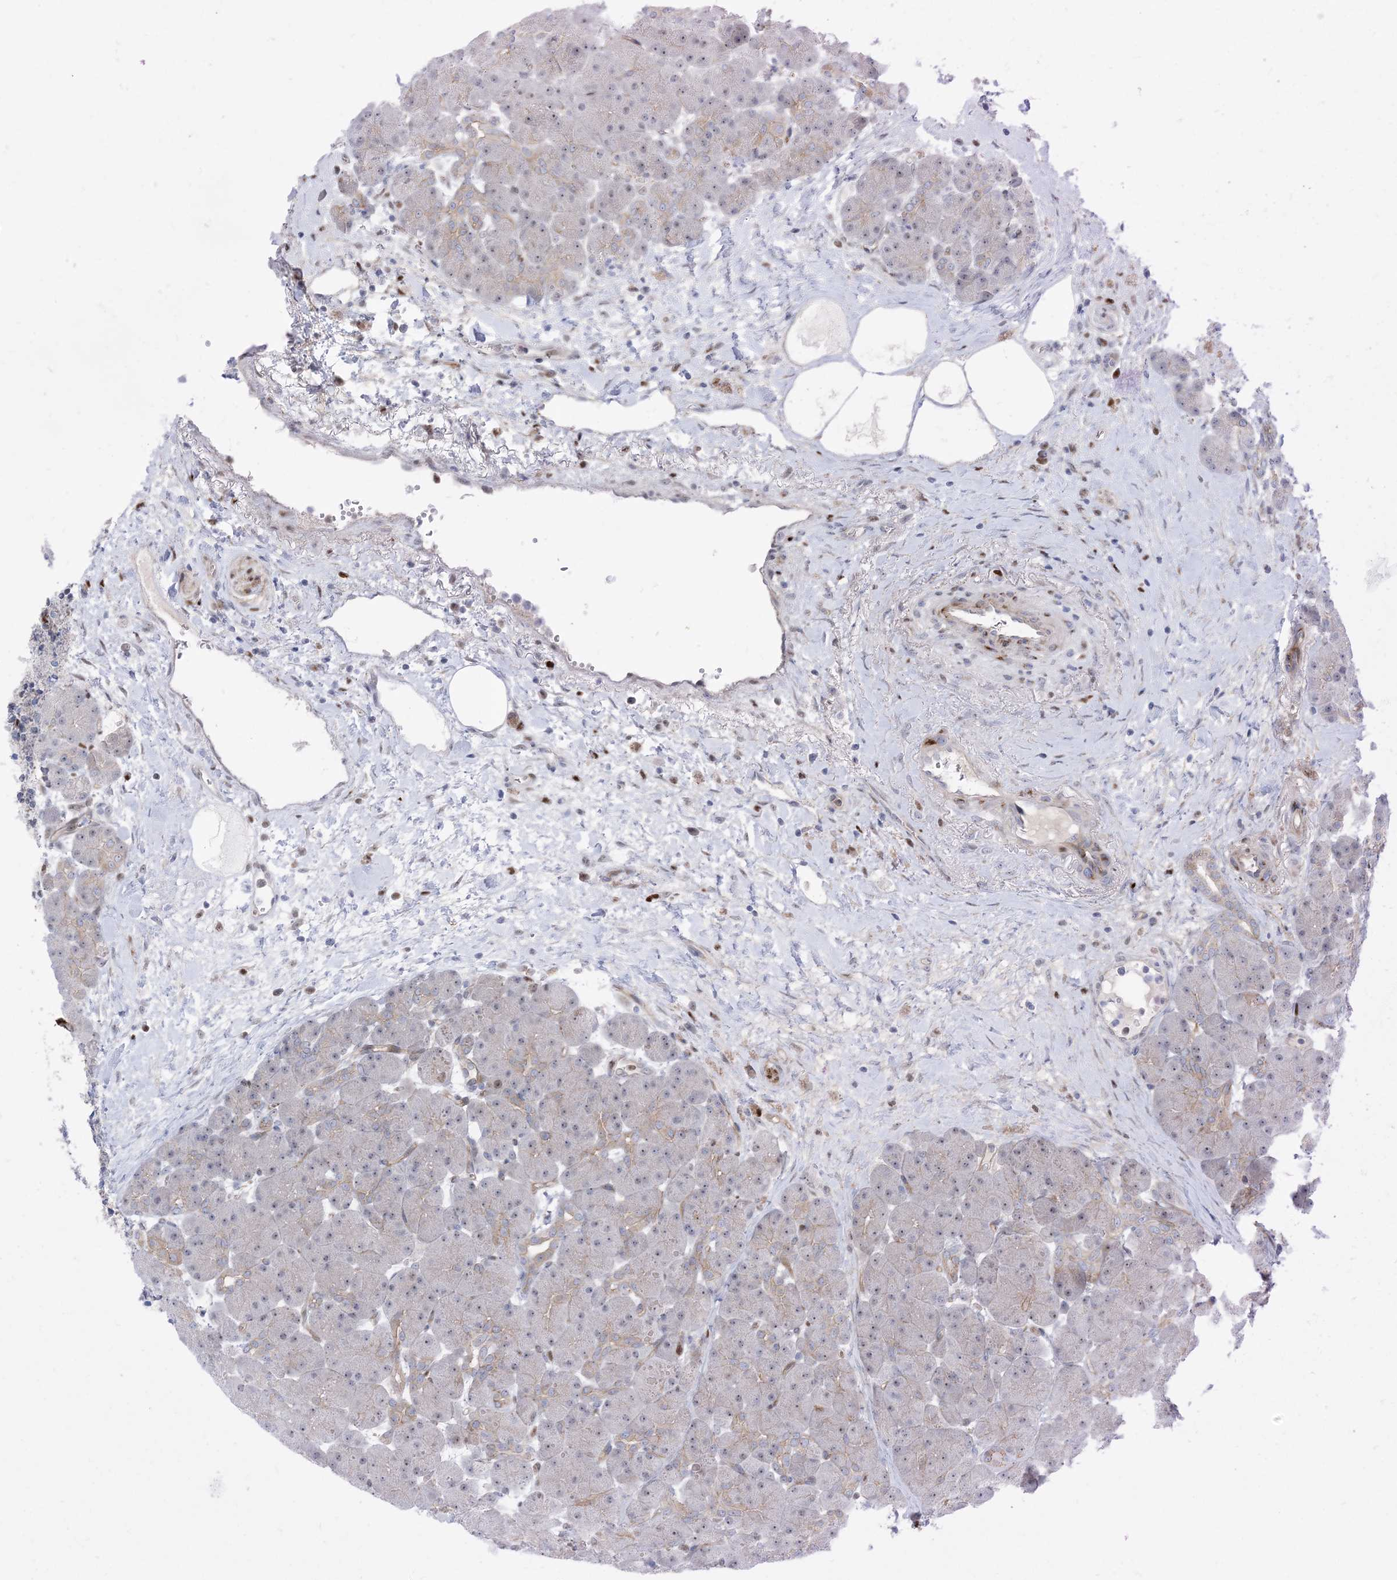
{"staining": {"intensity": "moderate", "quantity": "<25%", "location": "cytoplasmic/membranous"}, "tissue": "pancreas", "cell_type": "Exocrine glandular cells", "image_type": "normal", "snomed": [{"axis": "morphology", "description": "Normal tissue, NOS"}, {"axis": "topography", "description": "Pancreas"}], "caption": "This is a micrograph of immunohistochemistry staining of unremarkable pancreas, which shows moderate positivity in the cytoplasmic/membranous of exocrine glandular cells.", "gene": "MARS2", "patient": {"sex": "male", "age": 66}}